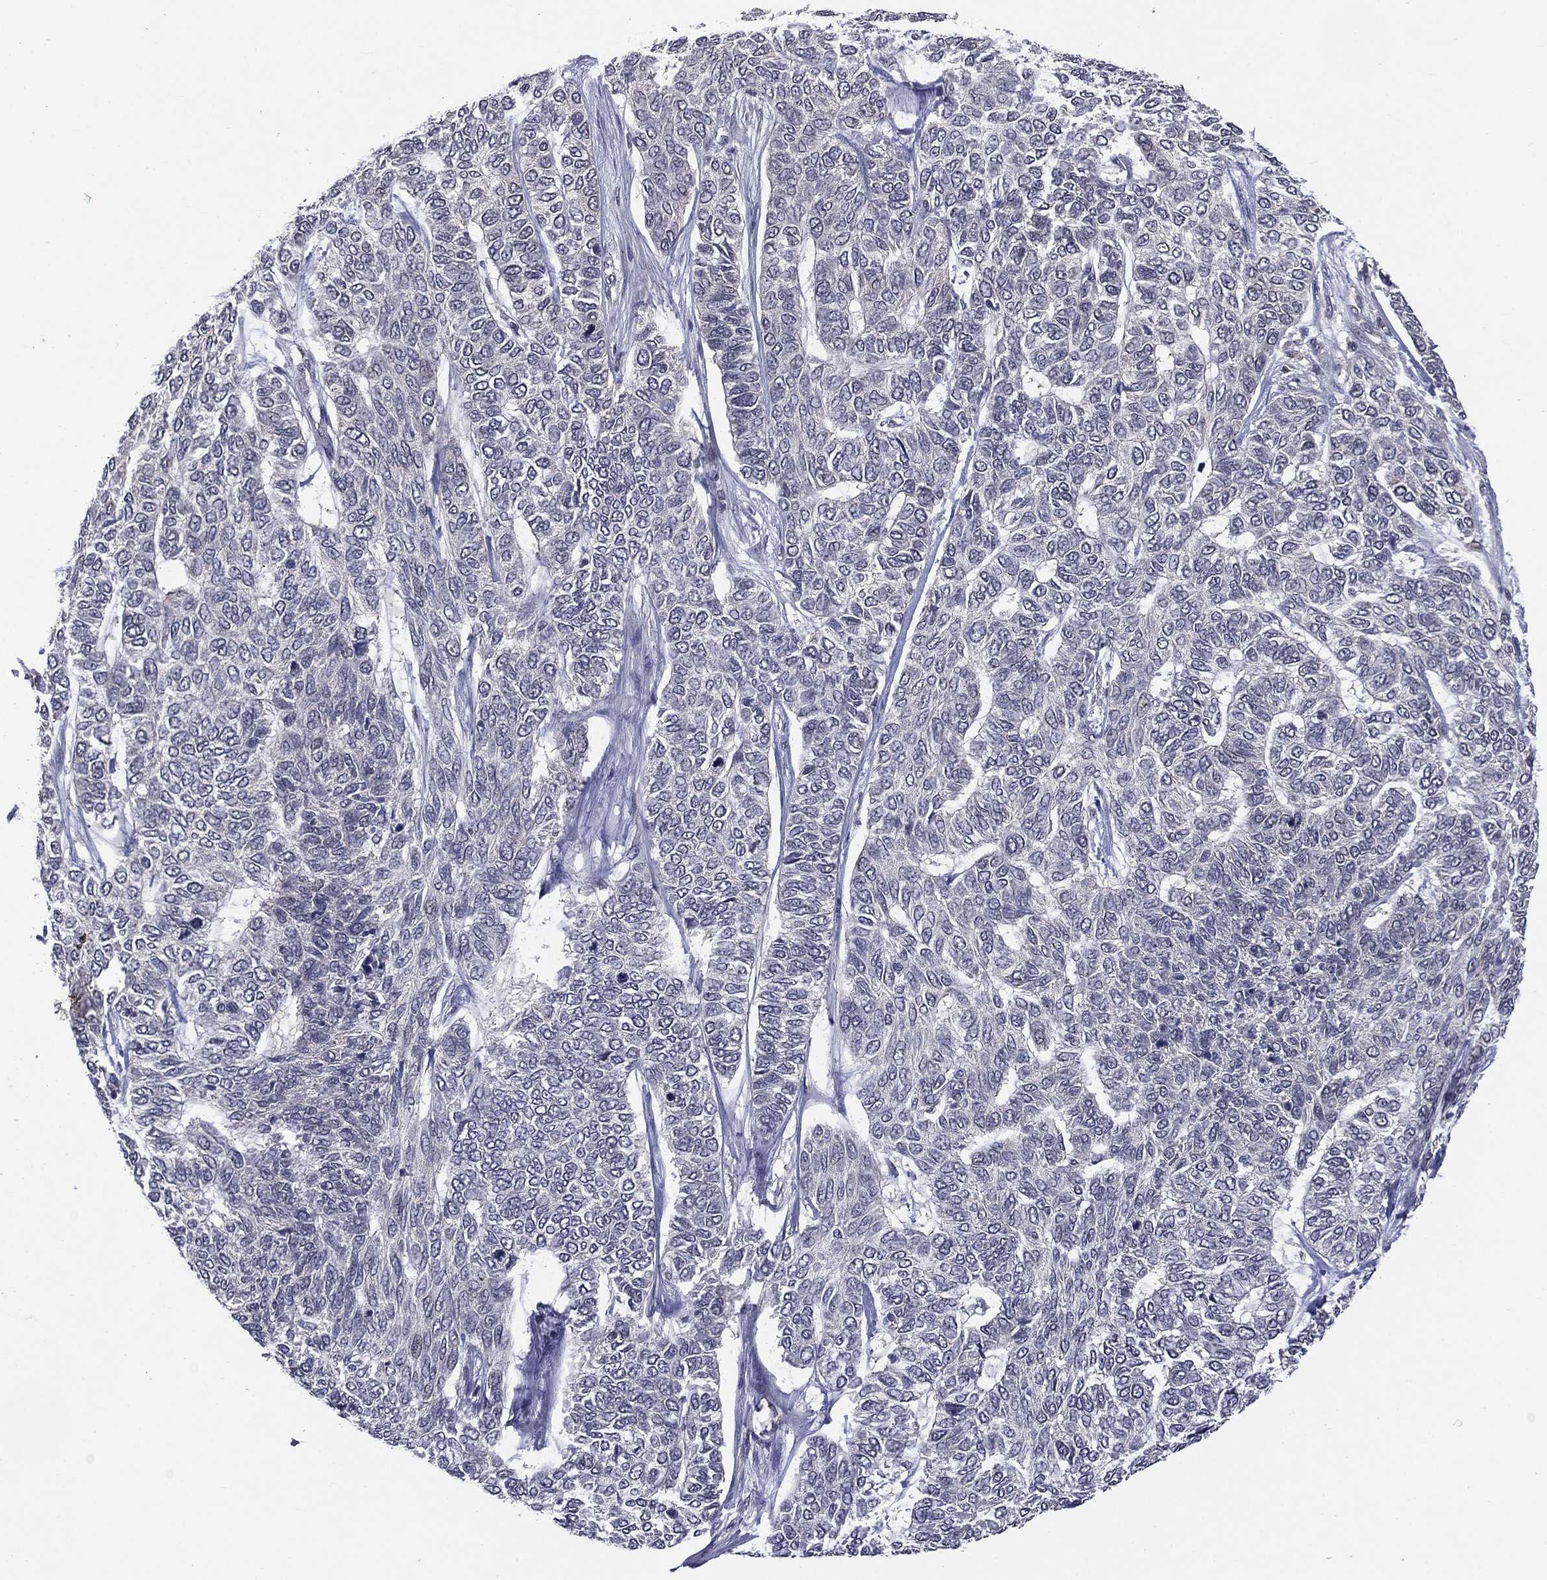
{"staining": {"intensity": "negative", "quantity": "none", "location": "none"}, "tissue": "skin cancer", "cell_type": "Tumor cells", "image_type": "cancer", "snomed": [{"axis": "morphology", "description": "Basal cell carcinoma"}, {"axis": "topography", "description": "Skin"}], "caption": "Human skin cancer stained for a protein using IHC demonstrates no positivity in tumor cells.", "gene": "PTPA", "patient": {"sex": "female", "age": 65}}